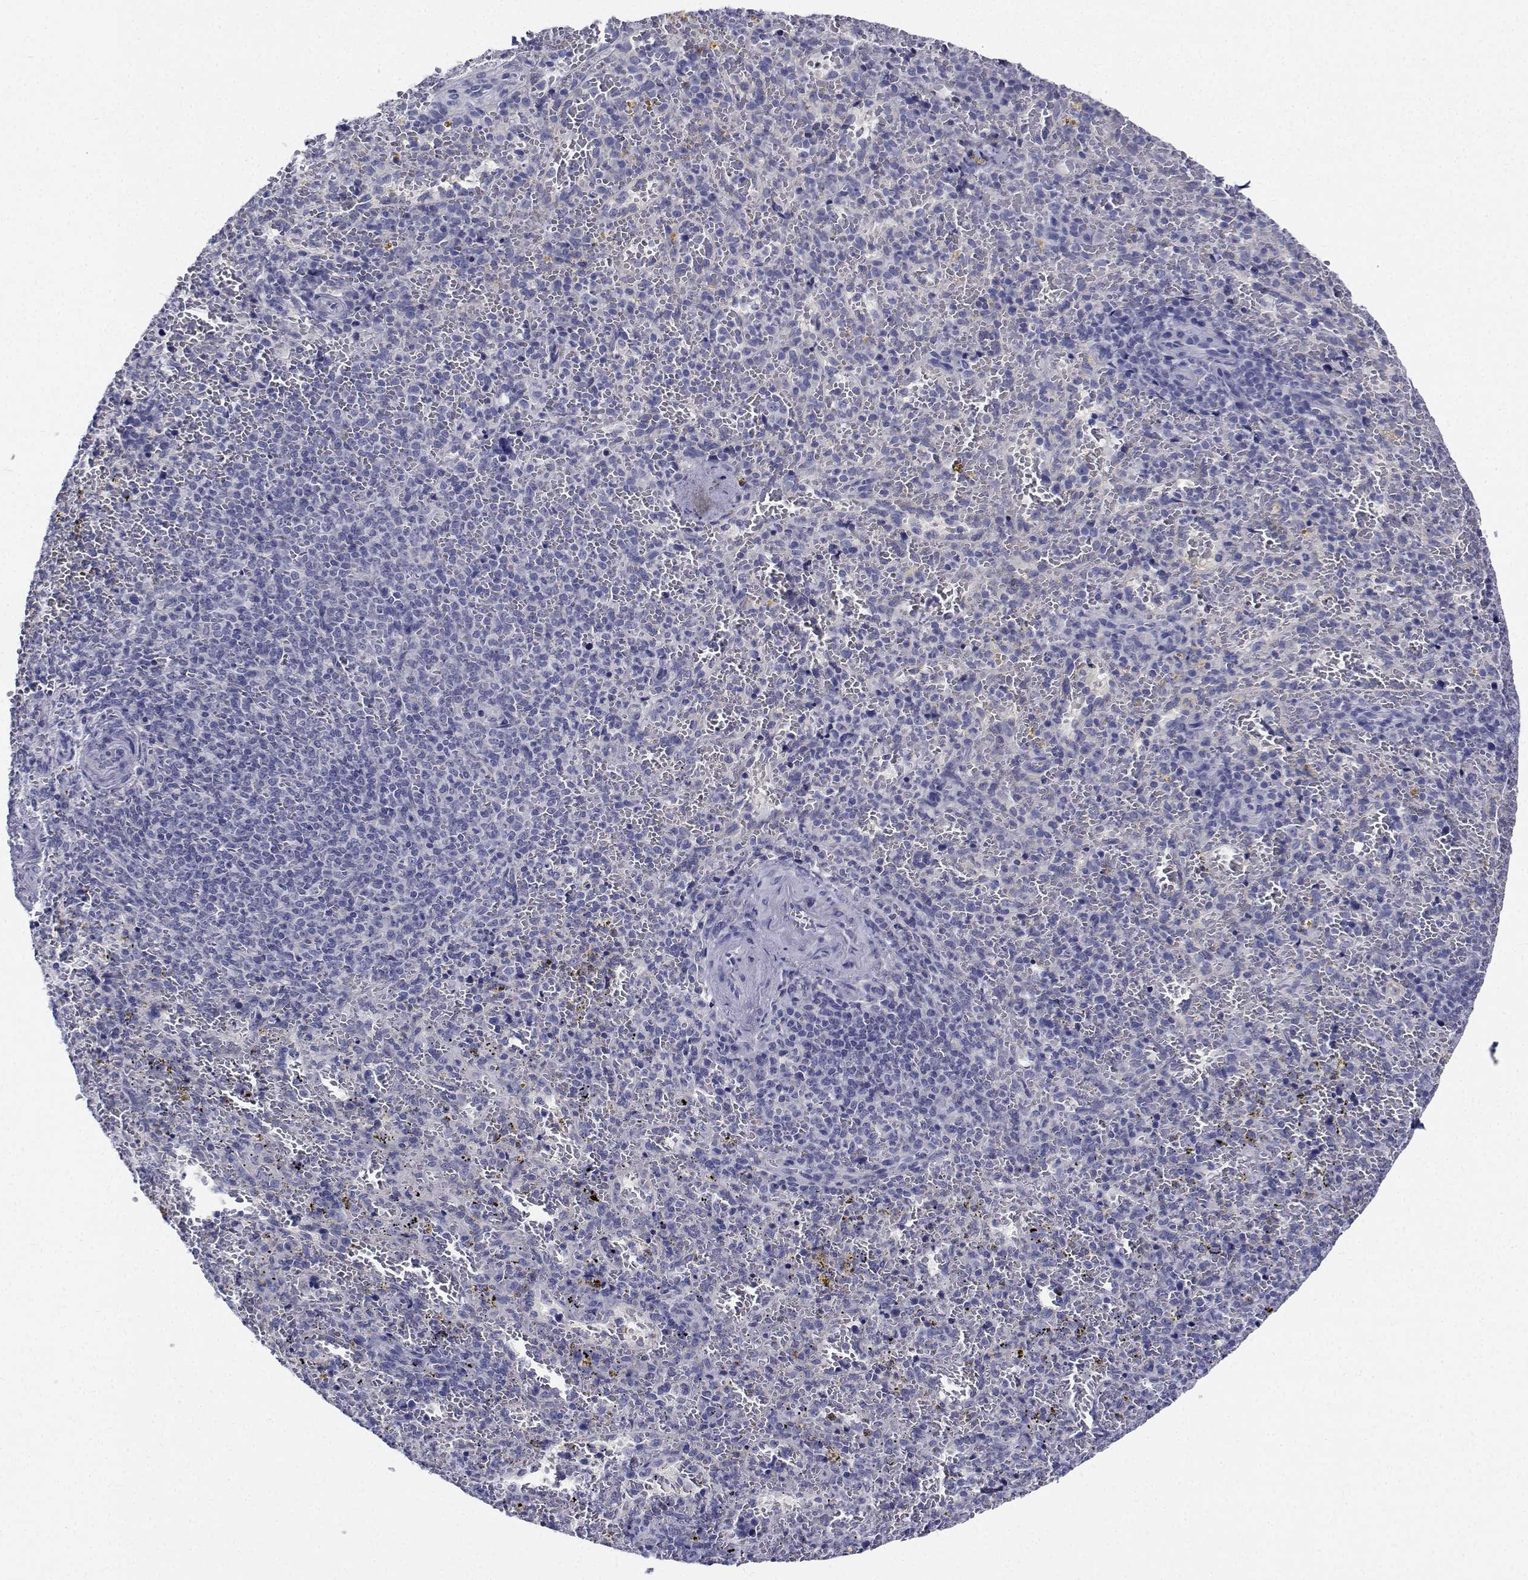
{"staining": {"intensity": "negative", "quantity": "none", "location": "none"}, "tissue": "spleen", "cell_type": "Cells in red pulp", "image_type": "normal", "snomed": [{"axis": "morphology", "description": "Normal tissue, NOS"}, {"axis": "topography", "description": "Spleen"}], "caption": "Immunohistochemistry (IHC) image of benign spleen: spleen stained with DAB reveals no significant protein positivity in cells in red pulp. (Immunohistochemistry (IHC), brightfield microscopy, high magnification).", "gene": "CDHR3", "patient": {"sex": "female", "age": 50}}